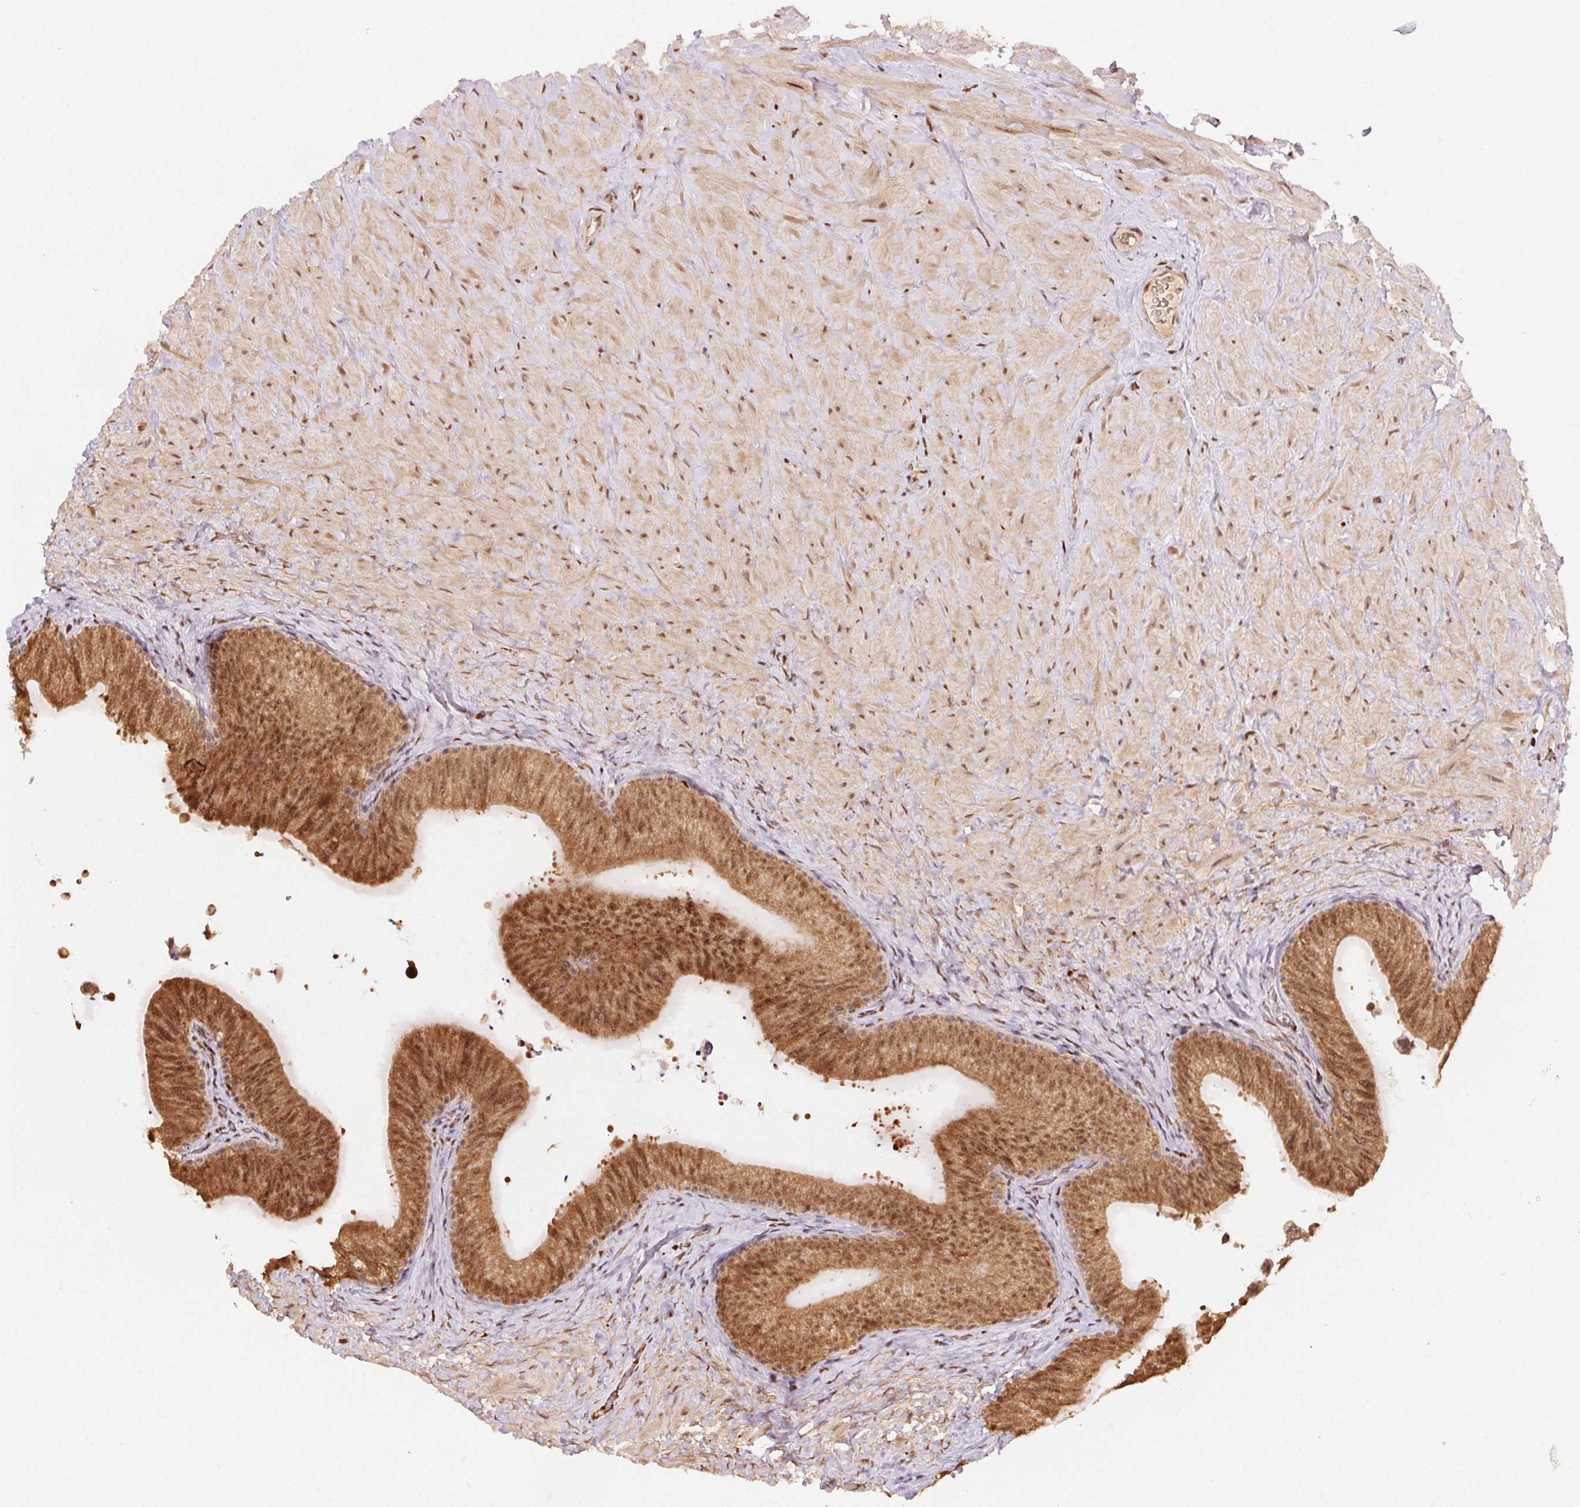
{"staining": {"intensity": "moderate", "quantity": ">75%", "location": "cytoplasmic/membranous,nuclear"}, "tissue": "epididymis", "cell_type": "Glandular cells", "image_type": "normal", "snomed": [{"axis": "morphology", "description": "Normal tissue, NOS"}, {"axis": "topography", "description": "Epididymis, spermatic cord, NOS"}, {"axis": "topography", "description": "Epididymis"}], "caption": "Immunohistochemical staining of normal epididymis displays medium levels of moderate cytoplasmic/membranous,nuclear expression in approximately >75% of glandular cells.", "gene": "TREML4", "patient": {"sex": "male", "age": 31}}